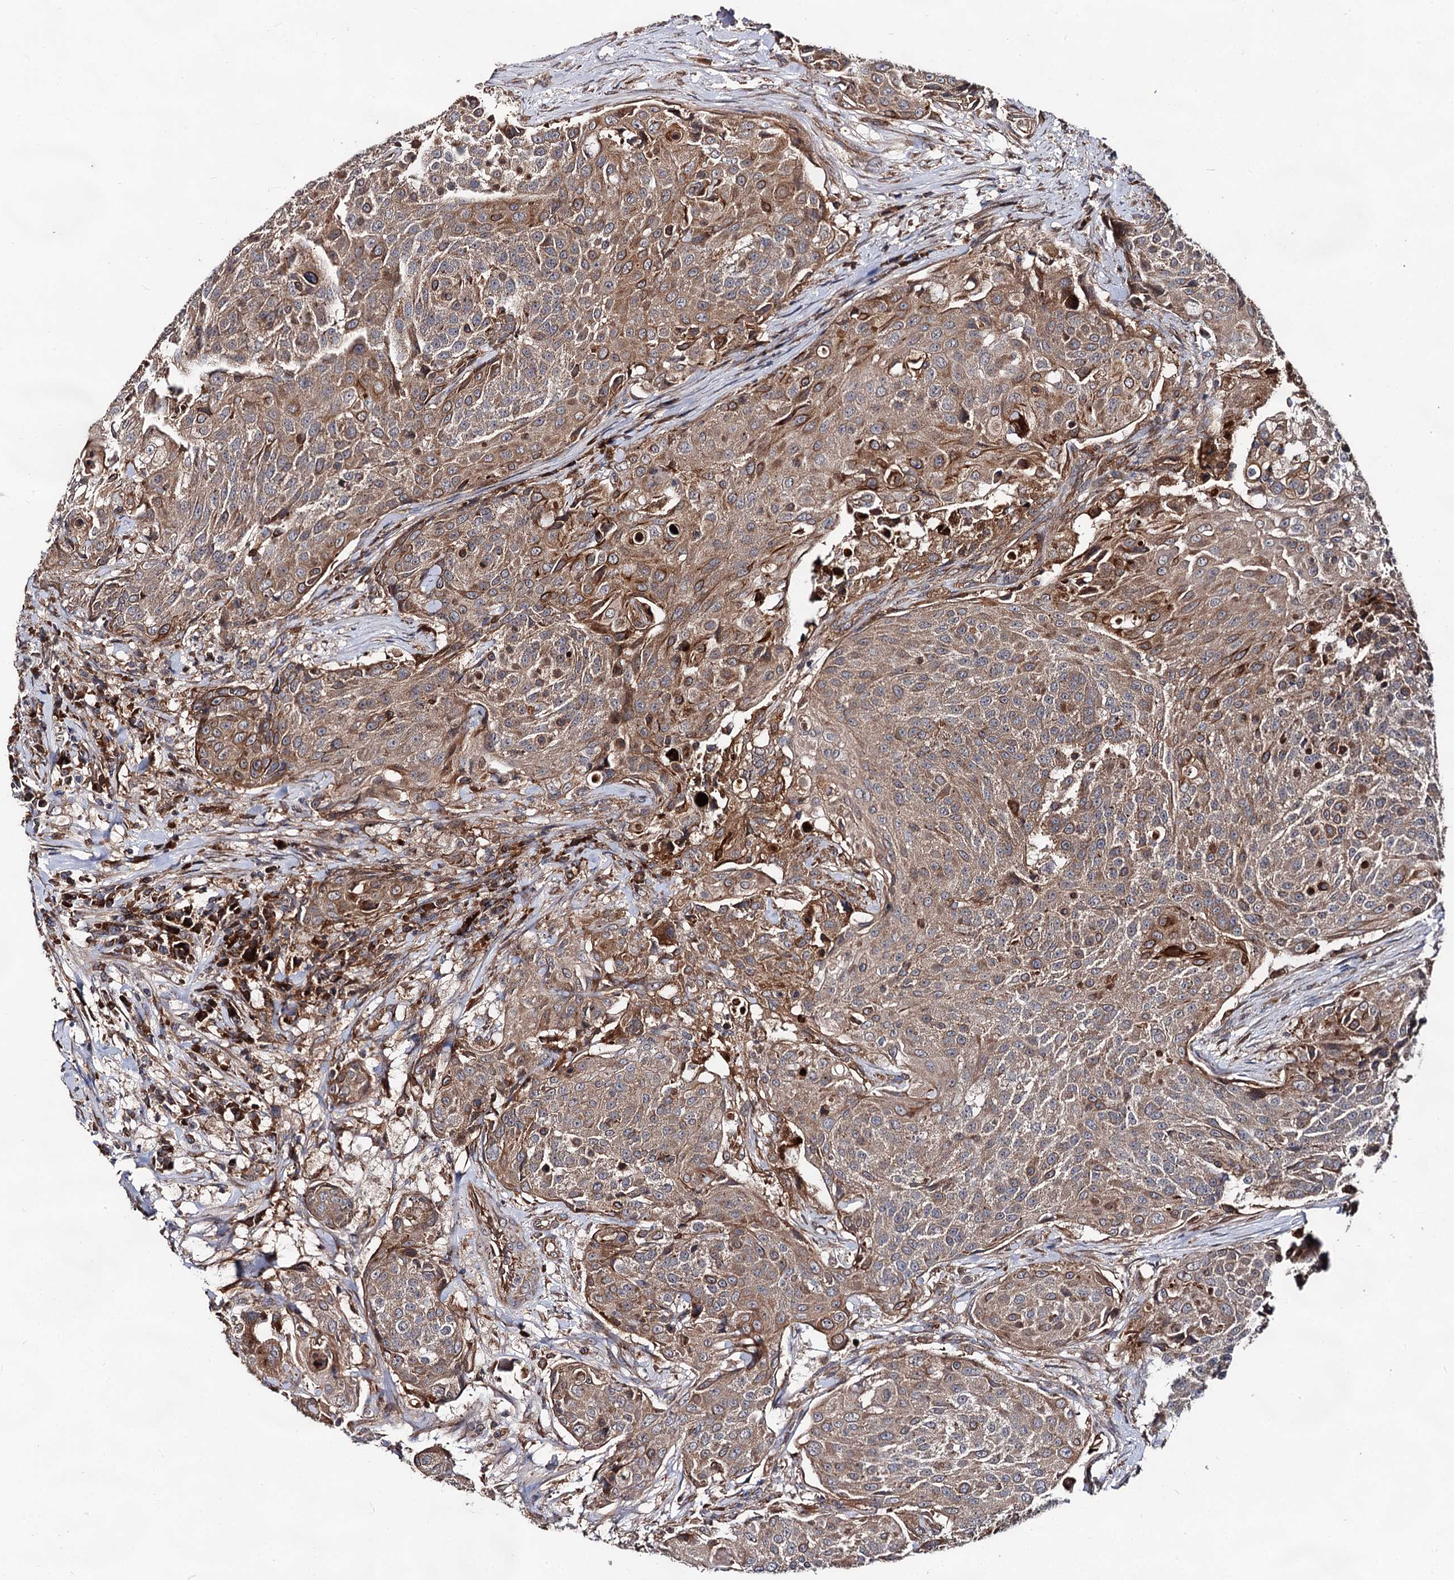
{"staining": {"intensity": "moderate", "quantity": ">75%", "location": "cytoplasmic/membranous"}, "tissue": "urothelial cancer", "cell_type": "Tumor cells", "image_type": "cancer", "snomed": [{"axis": "morphology", "description": "Urothelial carcinoma, High grade"}, {"axis": "topography", "description": "Urinary bladder"}], "caption": "Protein staining of urothelial carcinoma (high-grade) tissue displays moderate cytoplasmic/membranous expression in about >75% of tumor cells.", "gene": "TEX9", "patient": {"sex": "female", "age": 63}}